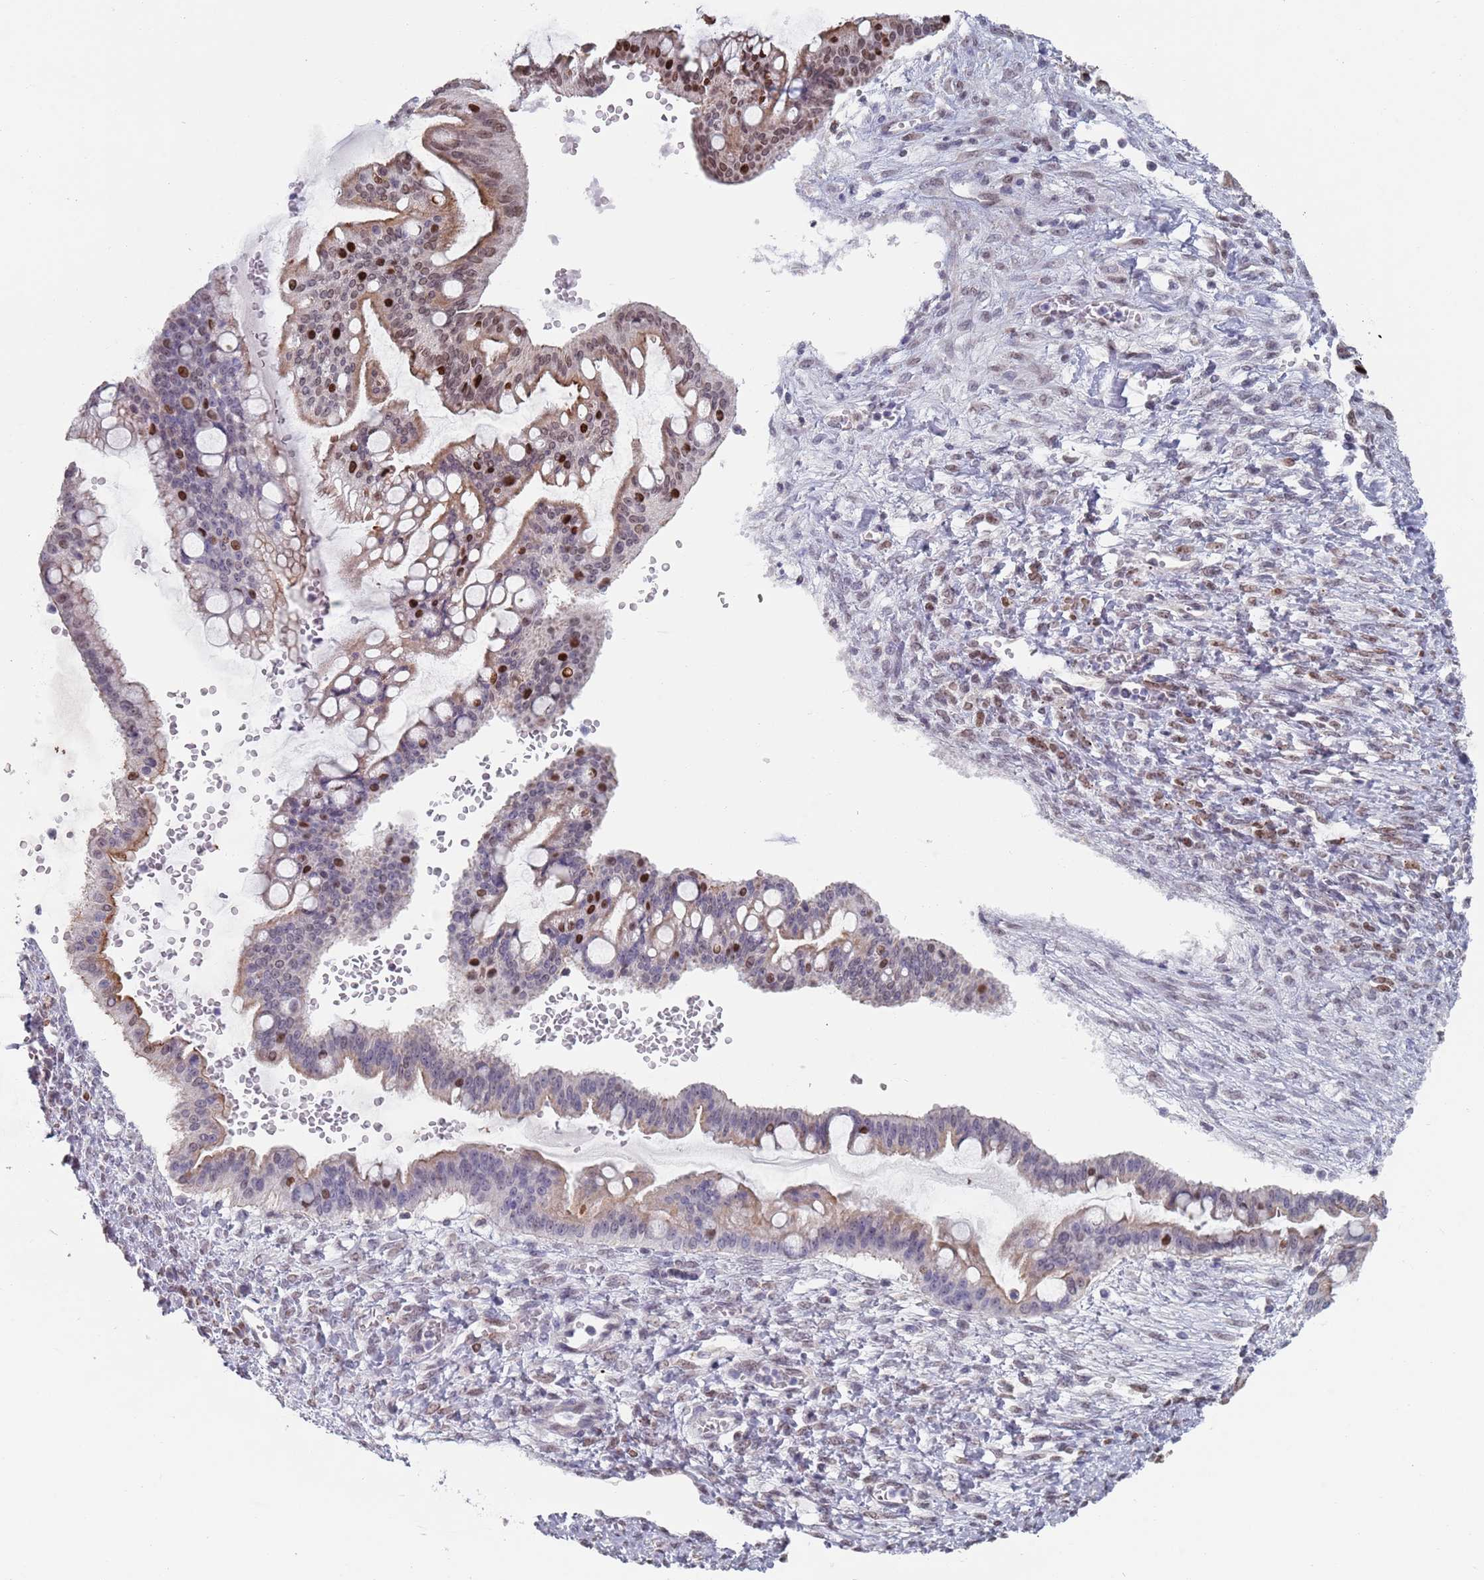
{"staining": {"intensity": "moderate", "quantity": "<25%", "location": "cytoplasmic/membranous,nuclear"}, "tissue": "ovarian cancer", "cell_type": "Tumor cells", "image_type": "cancer", "snomed": [{"axis": "morphology", "description": "Cystadenocarcinoma, mucinous, NOS"}, {"axis": "topography", "description": "Ovary"}], "caption": "Mucinous cystadenocarcinoma (ovarian) stained for a protein shows moderate cytoplasmic/membranous and nuclear positivity in tumor cells.", "gene": "MFSD12", "patient": {"sex": "female", "age": 73}}